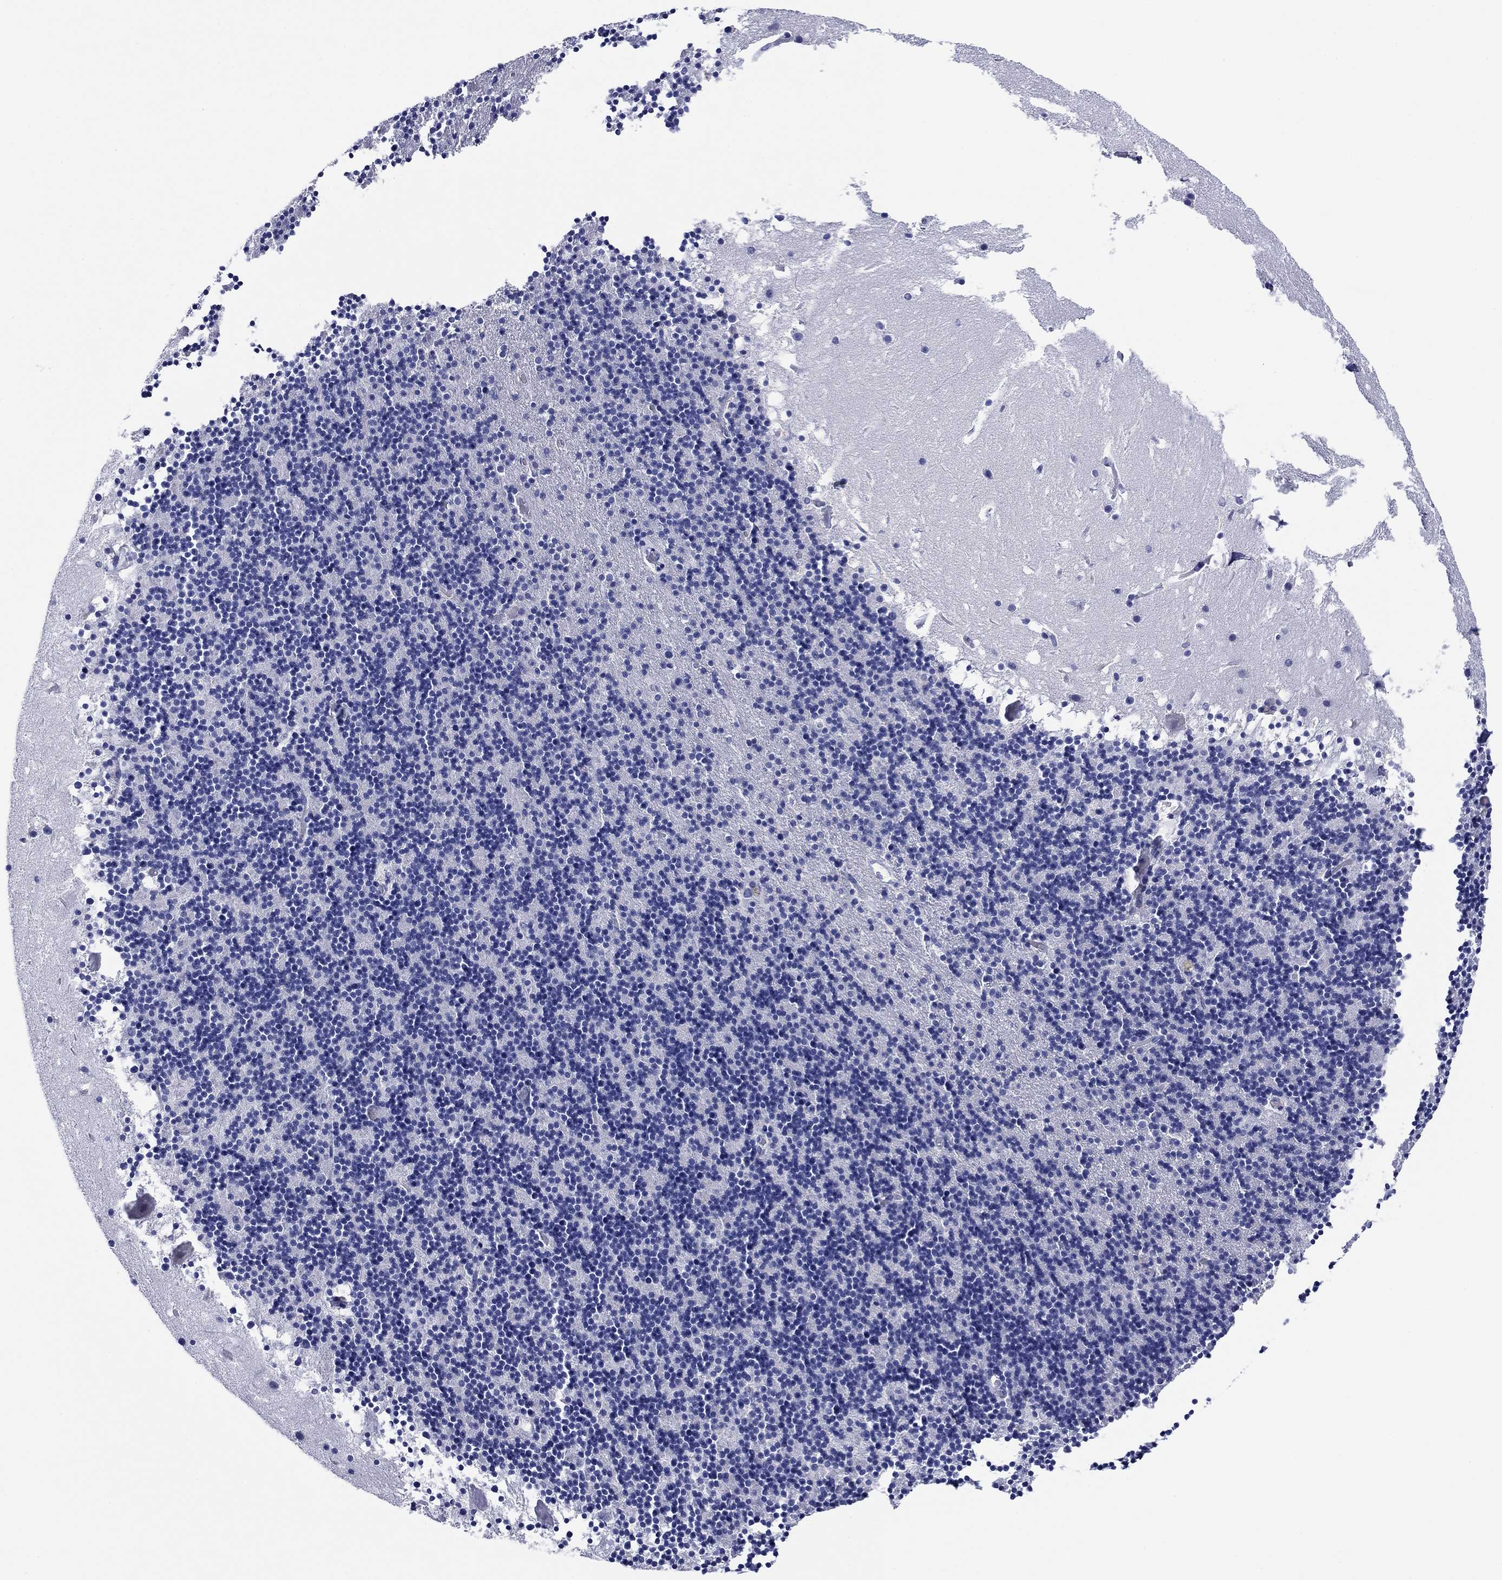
{"staining": {"intensity": "negative", "quantity": "none", "location": "none"}, "tissue": "cerebellum", "cell_type": "Cells in granular layer", "image_type": "normal", "snomed": [{"axis": "morphology", "description": "Normal tissue, NOS"}, {"axis": "topography", "description": "Cerebellum"}], "caption": "Human cerebellum stained for a protein using immunohistochemistry (IHC) displays no expression in cells in granular layer.", "gene": "MAGEB6", "patient": {"sex": "male", "age": 37}}